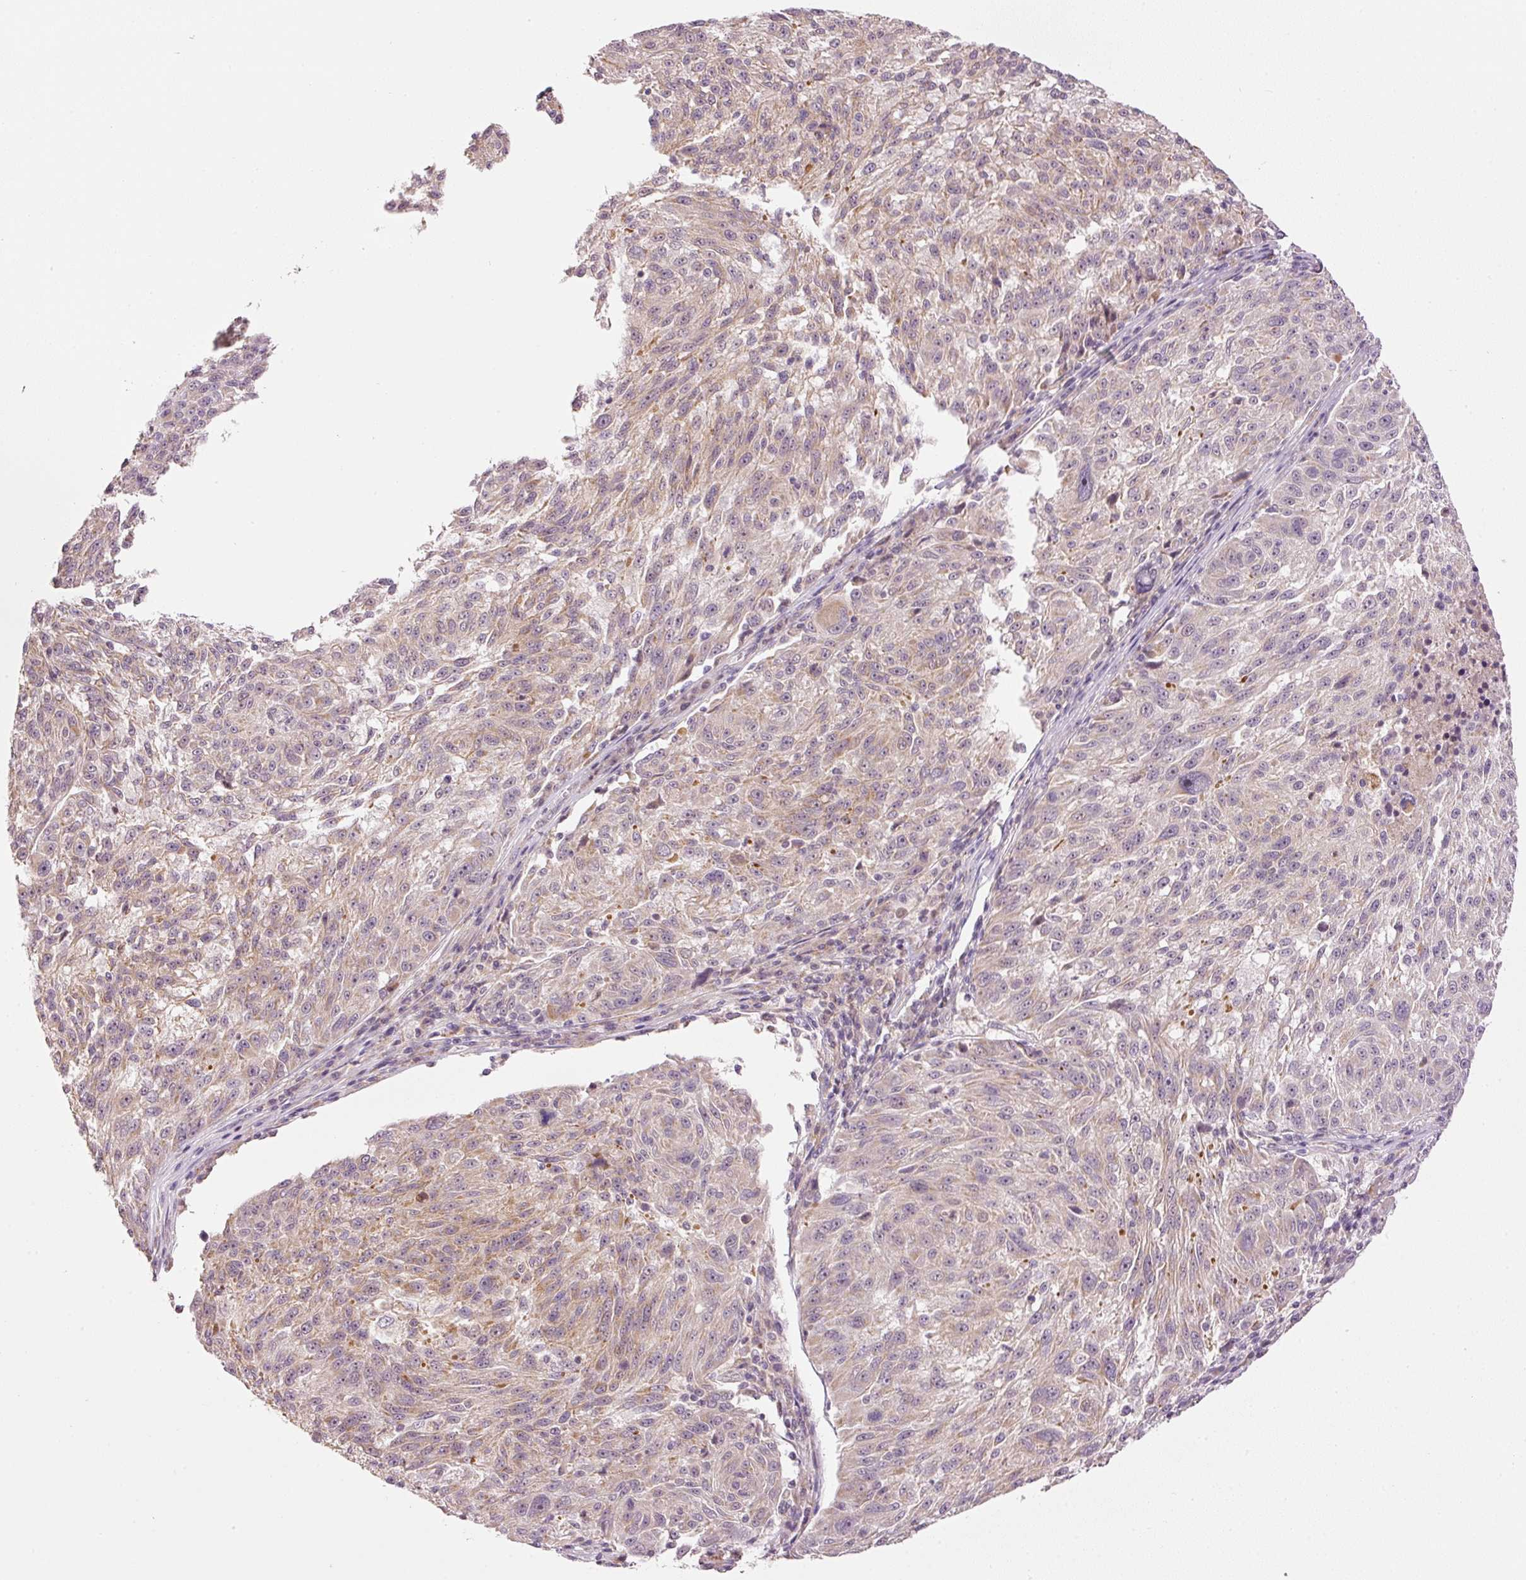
{"staining": {"intensity": "weak", "quantity": ">75%", "location": "cytoplasmic/membranous"}, "tissue": "melanoma", "cell_type": "Tumor cells", "image_type": "cancer", "snomed": [{"axis": "morphology", "description": "Malignant melanoma, NOS"}, {"axis": "topography", "description": "Skin"}], "caption": "The micrograph demonstrates a brown stain indicating the presence of a protein in the cytoplasmic/membranous of tumor cells in melanoma.", "gene": "CDC20B", "patient": {"sex": "male", "age": 53}}